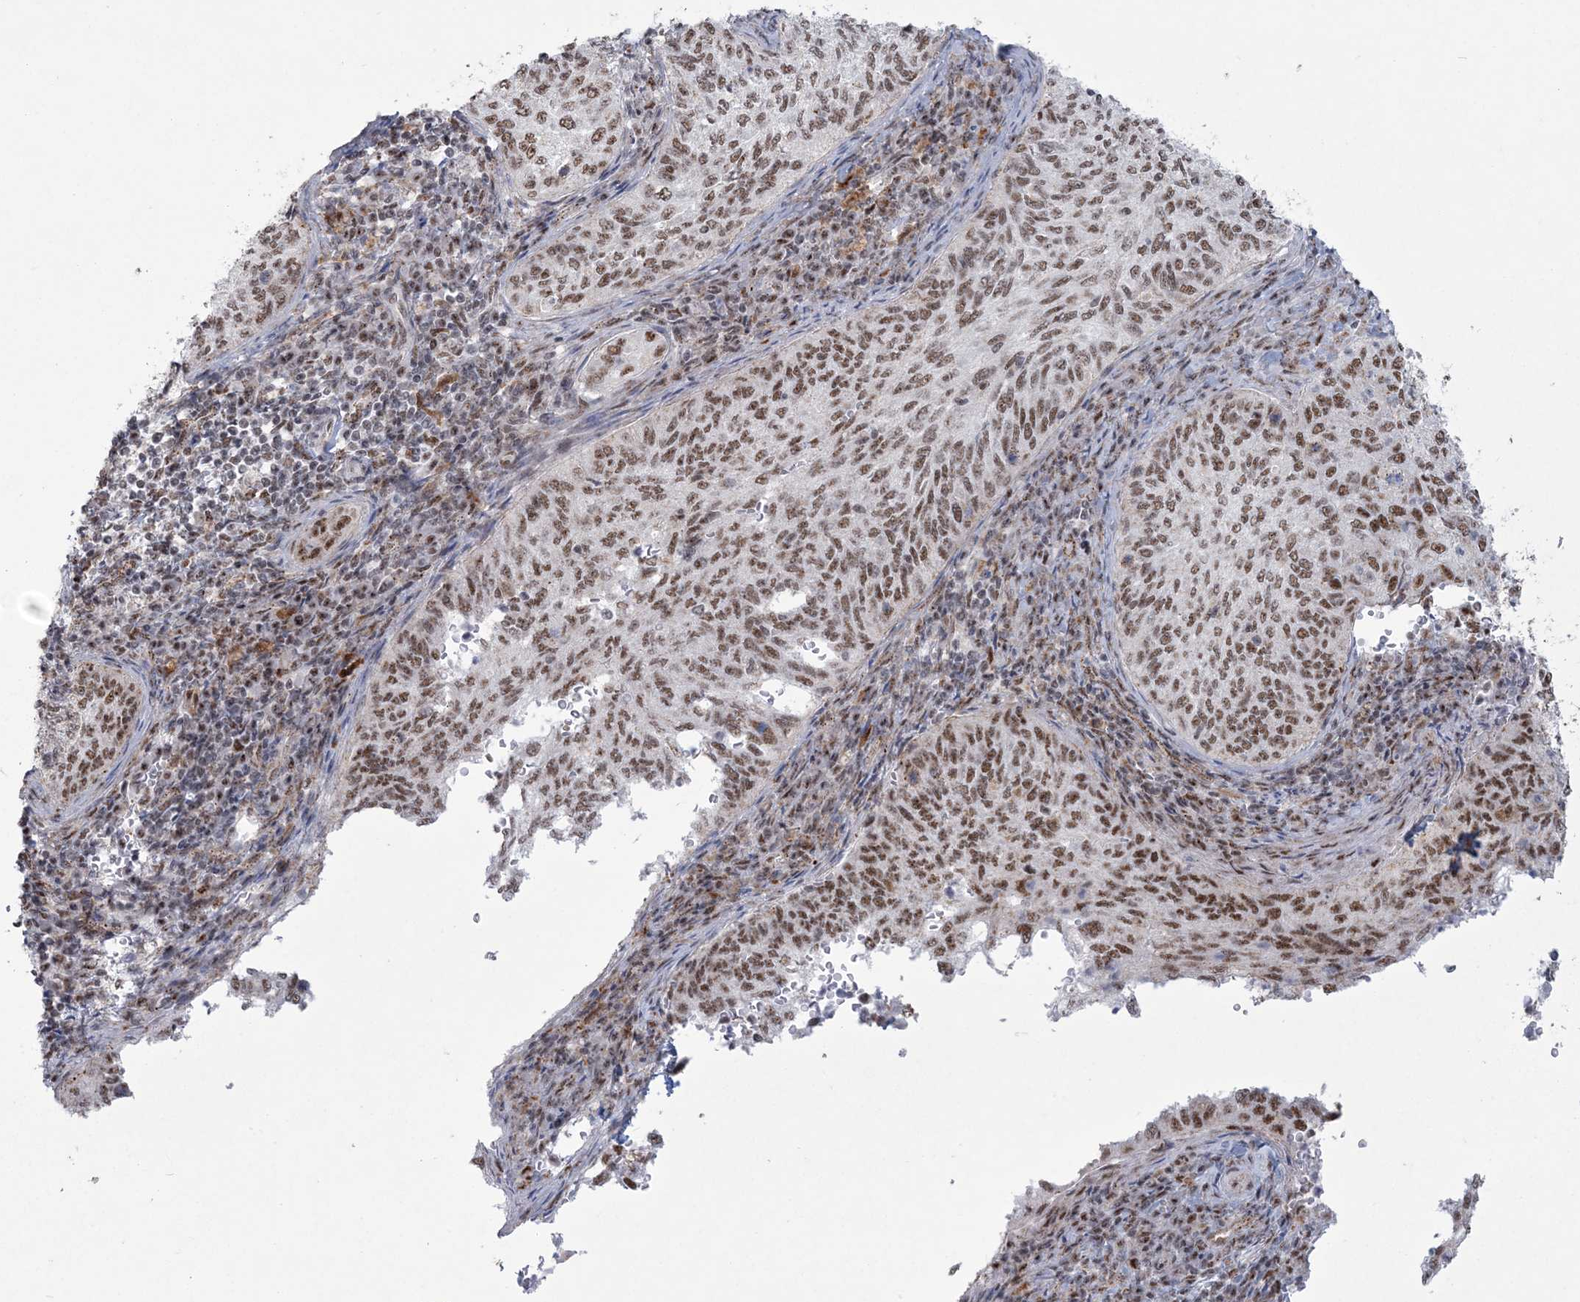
{"staining": {"intensity": "moderate", "quantity": ">75%", "location": "nuclear"}, "tissue": "cervical cancer", "cell_type": "Tumor cells", "image_type": "cancer", "snomed": [{"axis": "morphology", "description": "Squamous cell carcinoma, NOS"}, {"axis": "topography", "description": "Cervix"}], "caption": "This micrograph exhibits IHC staining of human squamous cell carcinoma (cervical), with medium moderate nuclear staining in approximately >75% of tumor cells.", "gene": "RBM17", "patient": {"sex": "female", "age": 30}}